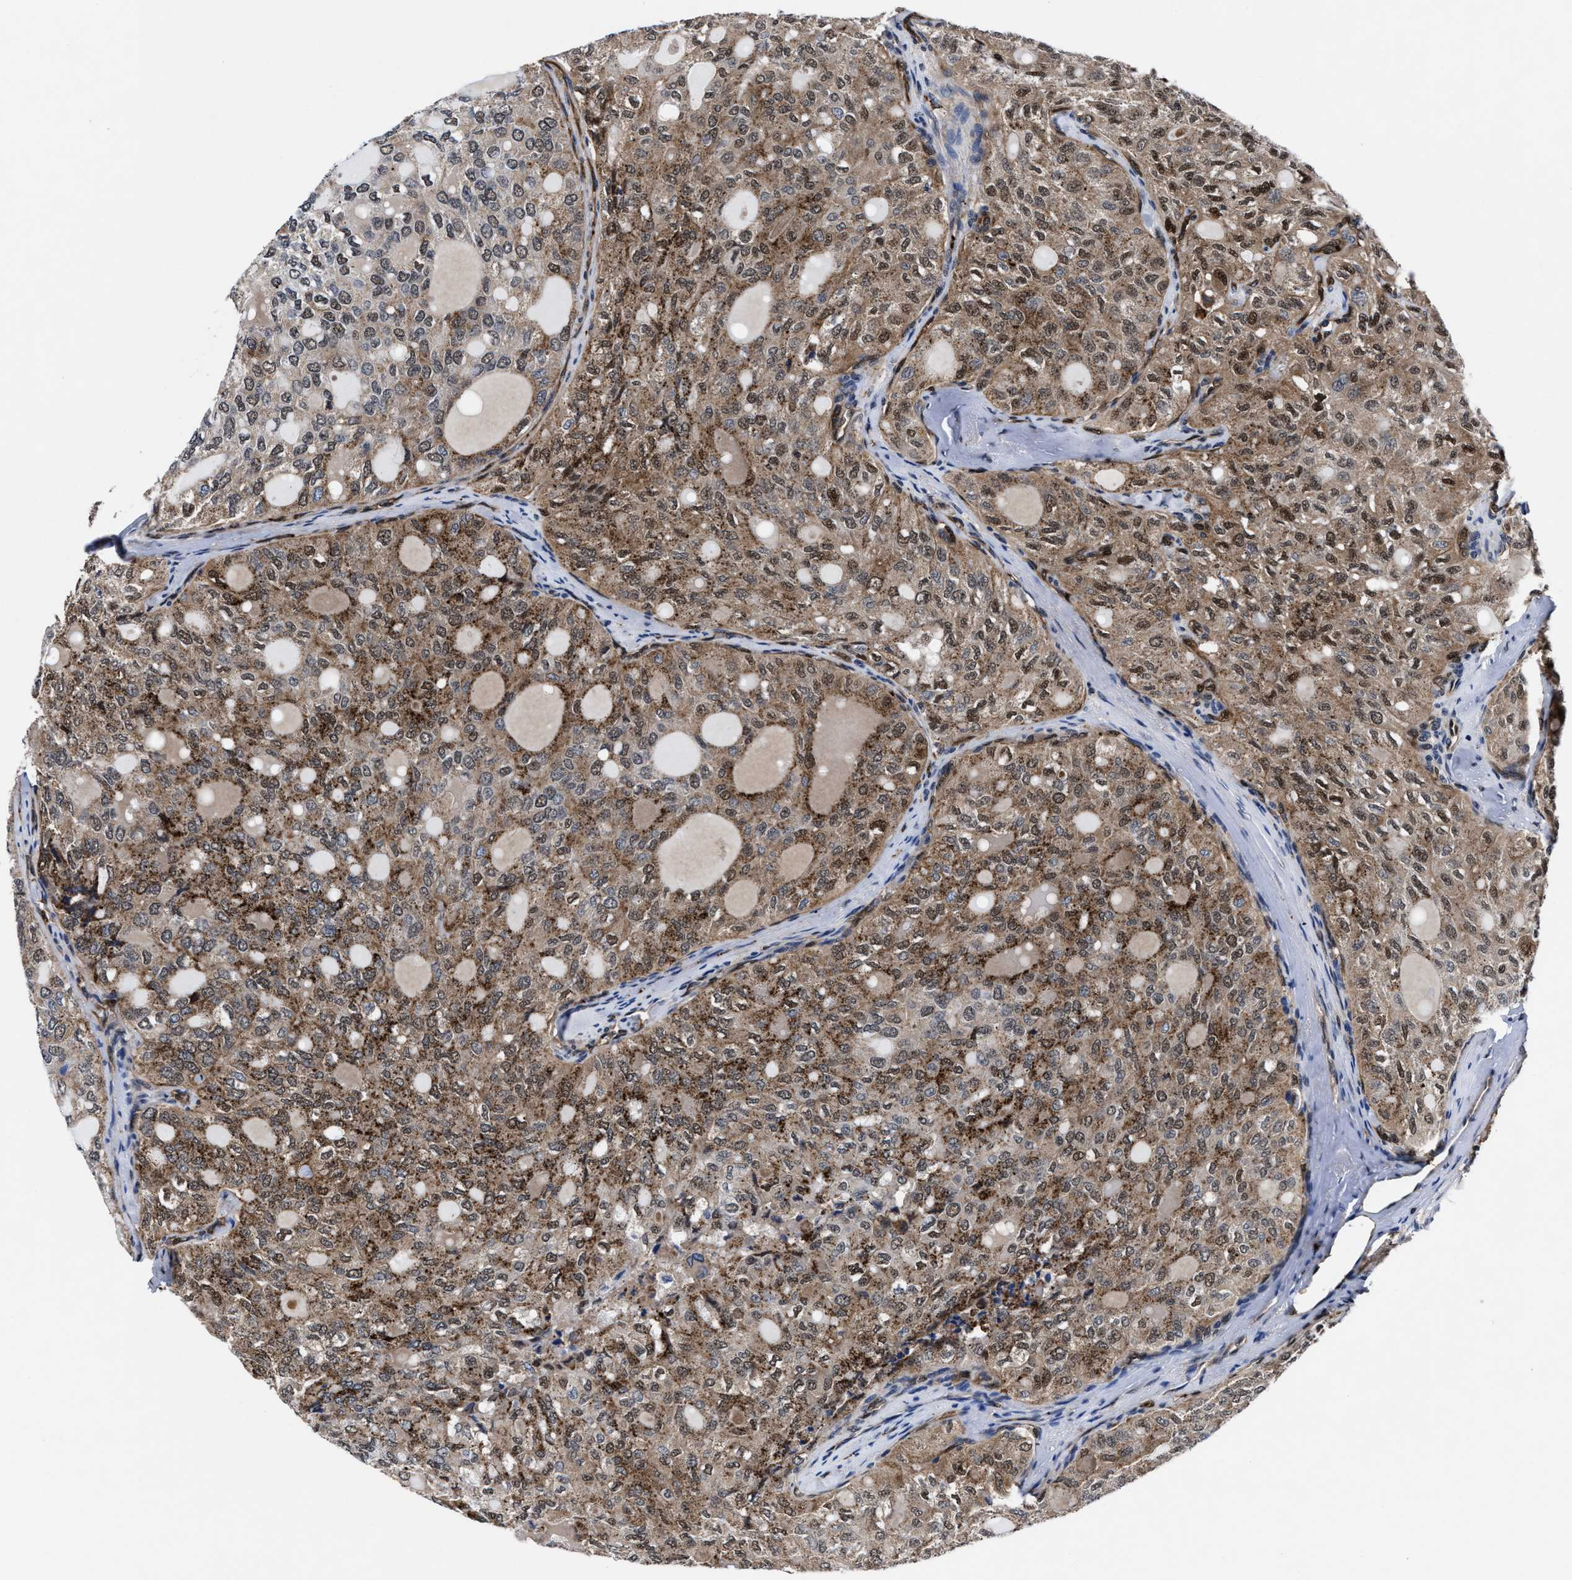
{"staining": {"intensity": "moderate", "quantity": ">75%", "location": "cytoplasmic/membranous,nuclear"}, "tissue": "thyroid cancer", "cell_type": "Tumor cells", "image_type": "cancer", "snomed": [{"axis": "morphology", "description": "Follicular adenoma carcinoma, NOS"}, {"axis": "topography", "description": "Thyroid gland"}], "caption": "Moderate cytoplasmic/membranous and nuclear expression for a protein is seen in about >75% of tumor cells of thyroid follicular adenoma carcinoma using immunohistochemistry (IHC).", "gene": "ACLY", "patient": {"sex": "male", "age": 75}}